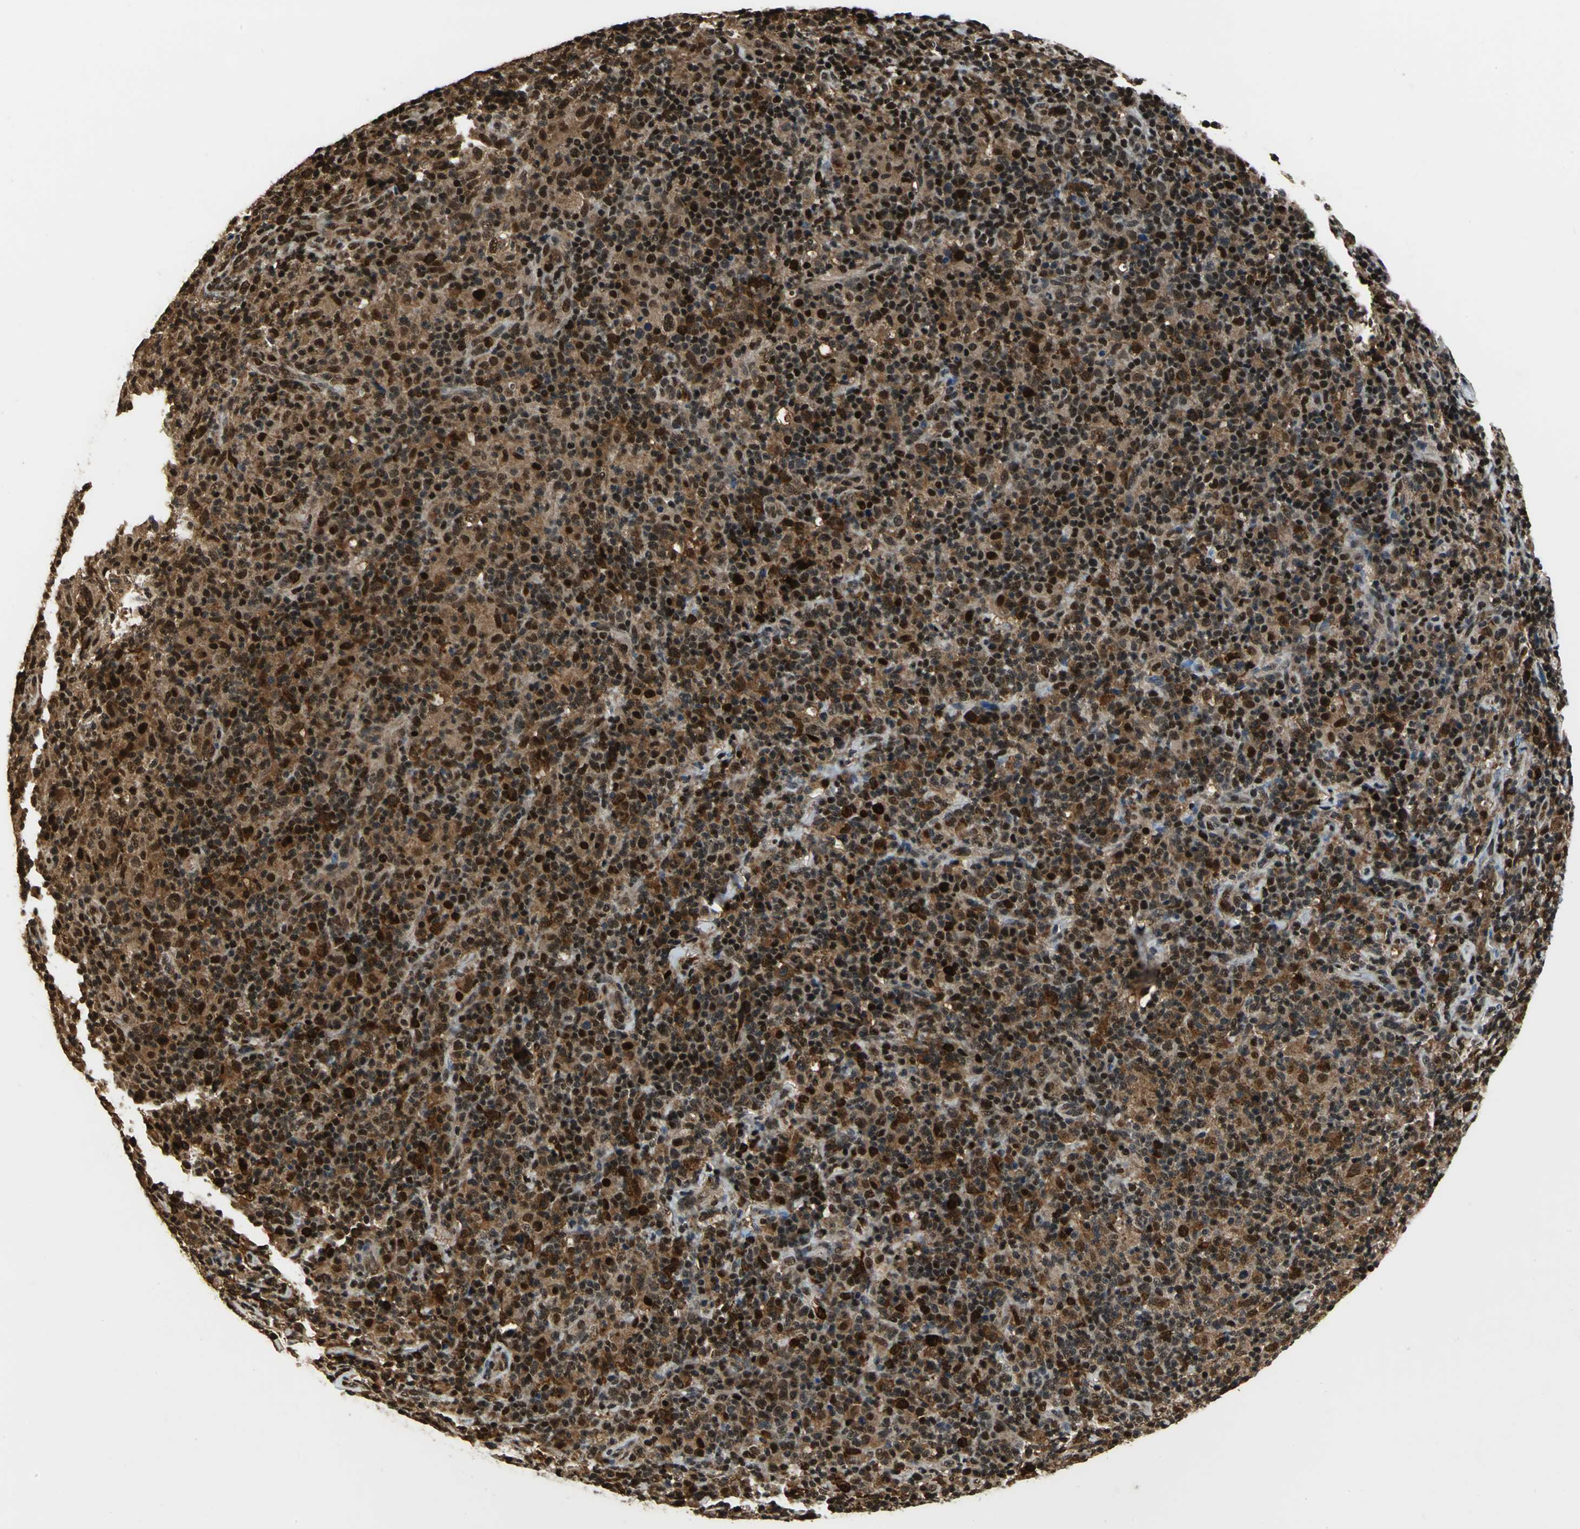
{"staining": {"intensity": "strong", "quantity": ">75%", "location": "nuclear"}, "tissue": "lymphoma", "cell_type": "Tumor cells", "image_type": "cancer", "snomed": [{"axis": "morphology", "description": "Hodgkin's disease, NOS"}, {"axis": "topography", "description": "Lymph node"}], "caption": "Human lymphoma stained for a protein (brown) displays strong nuclear positive staining in about >75% of tumor cells.", "gene": "MIS18BP1", "patient": {"sex": "male", "age": 65}}